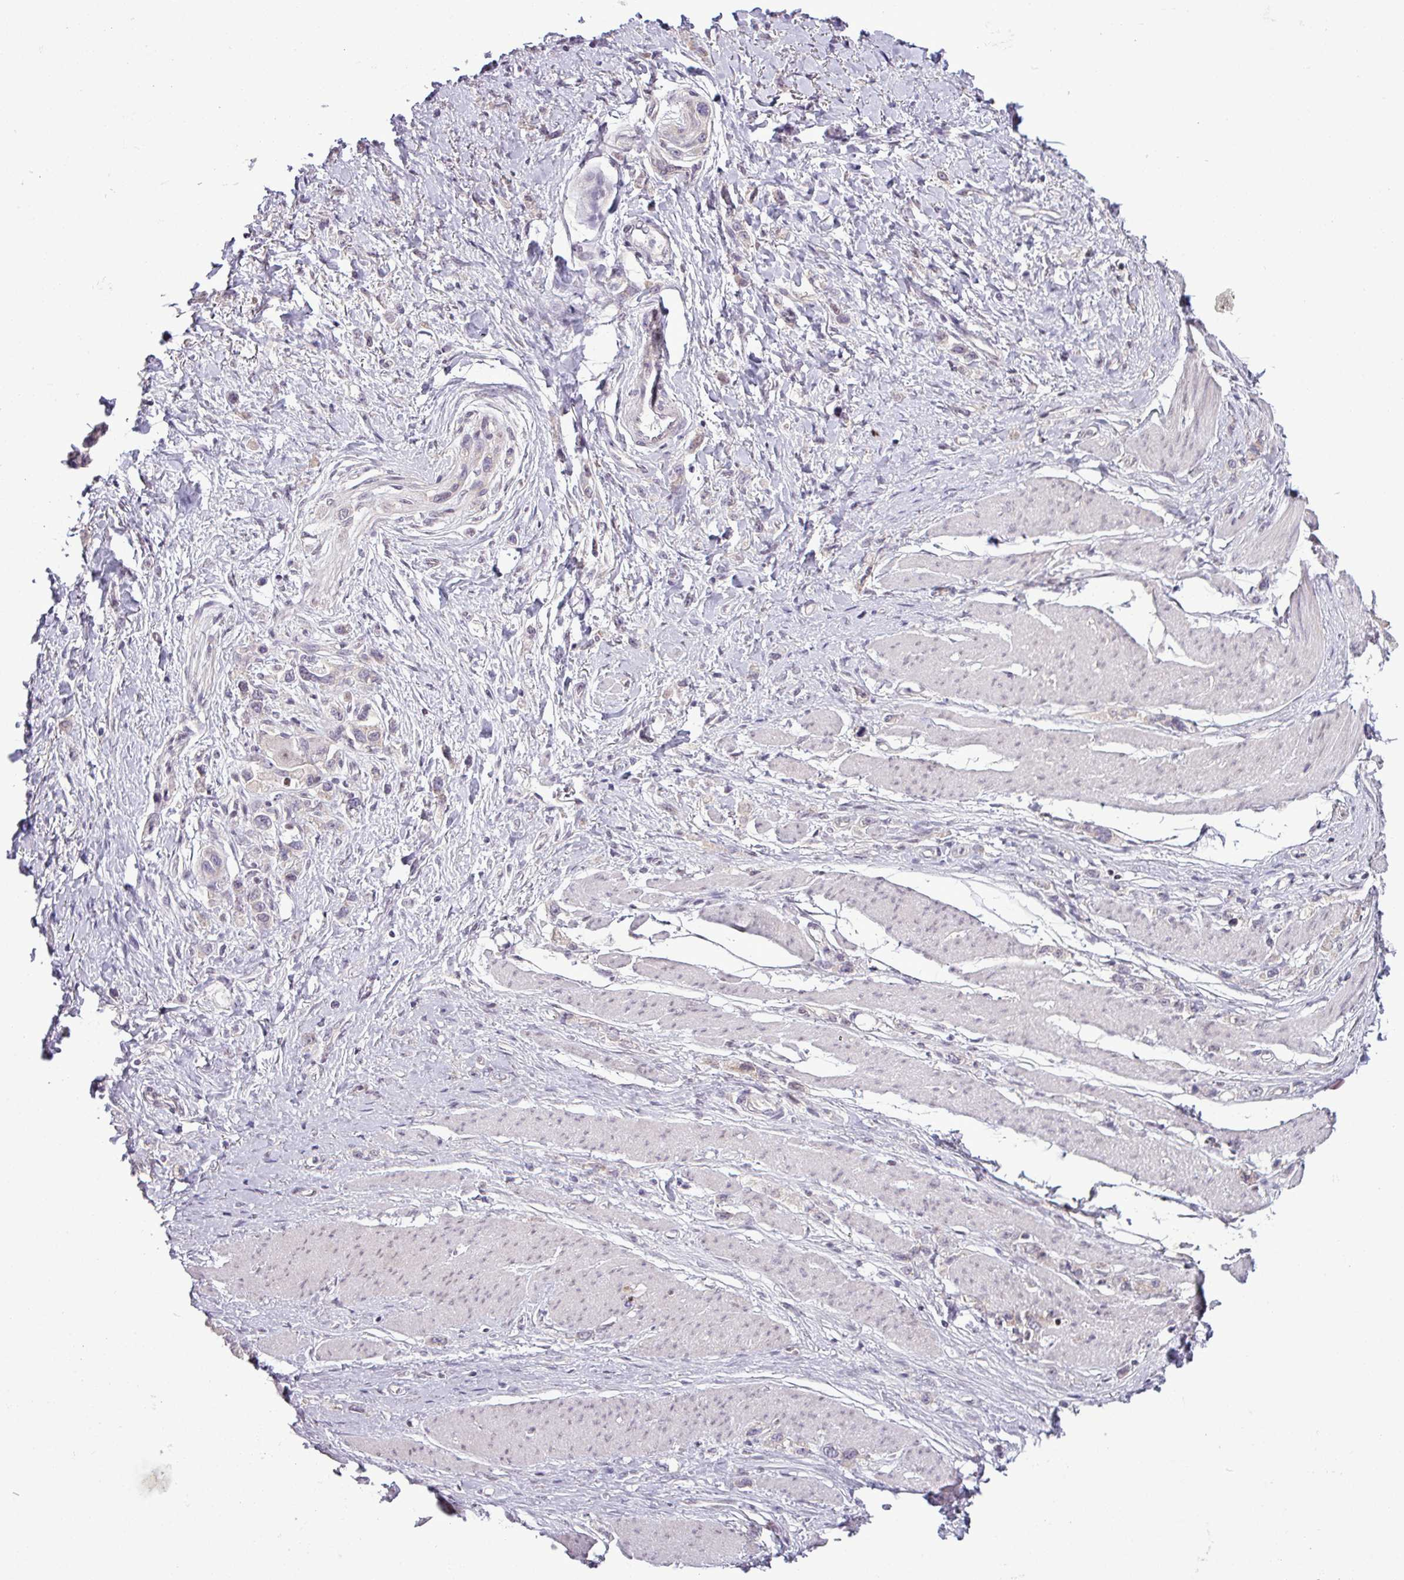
{"staining": {"intensity": "negative", "quantity": "none", "location": "none"}, "tissue": "stomach cancer", "cell_type": "Tumor cells", "image_type": "cancer", "snomed": [{"axis": "morphology", "description": "Adenocarcinoma, NOS"}, {"axis": "topography", "description": "Stomach"}], "caption": "A histopathology image of stomach cancer stained for a protein demonstrates no brown staining in tumor cells.", "gene": "GPT2", "patient": {"sex": "female", "age": 65}}